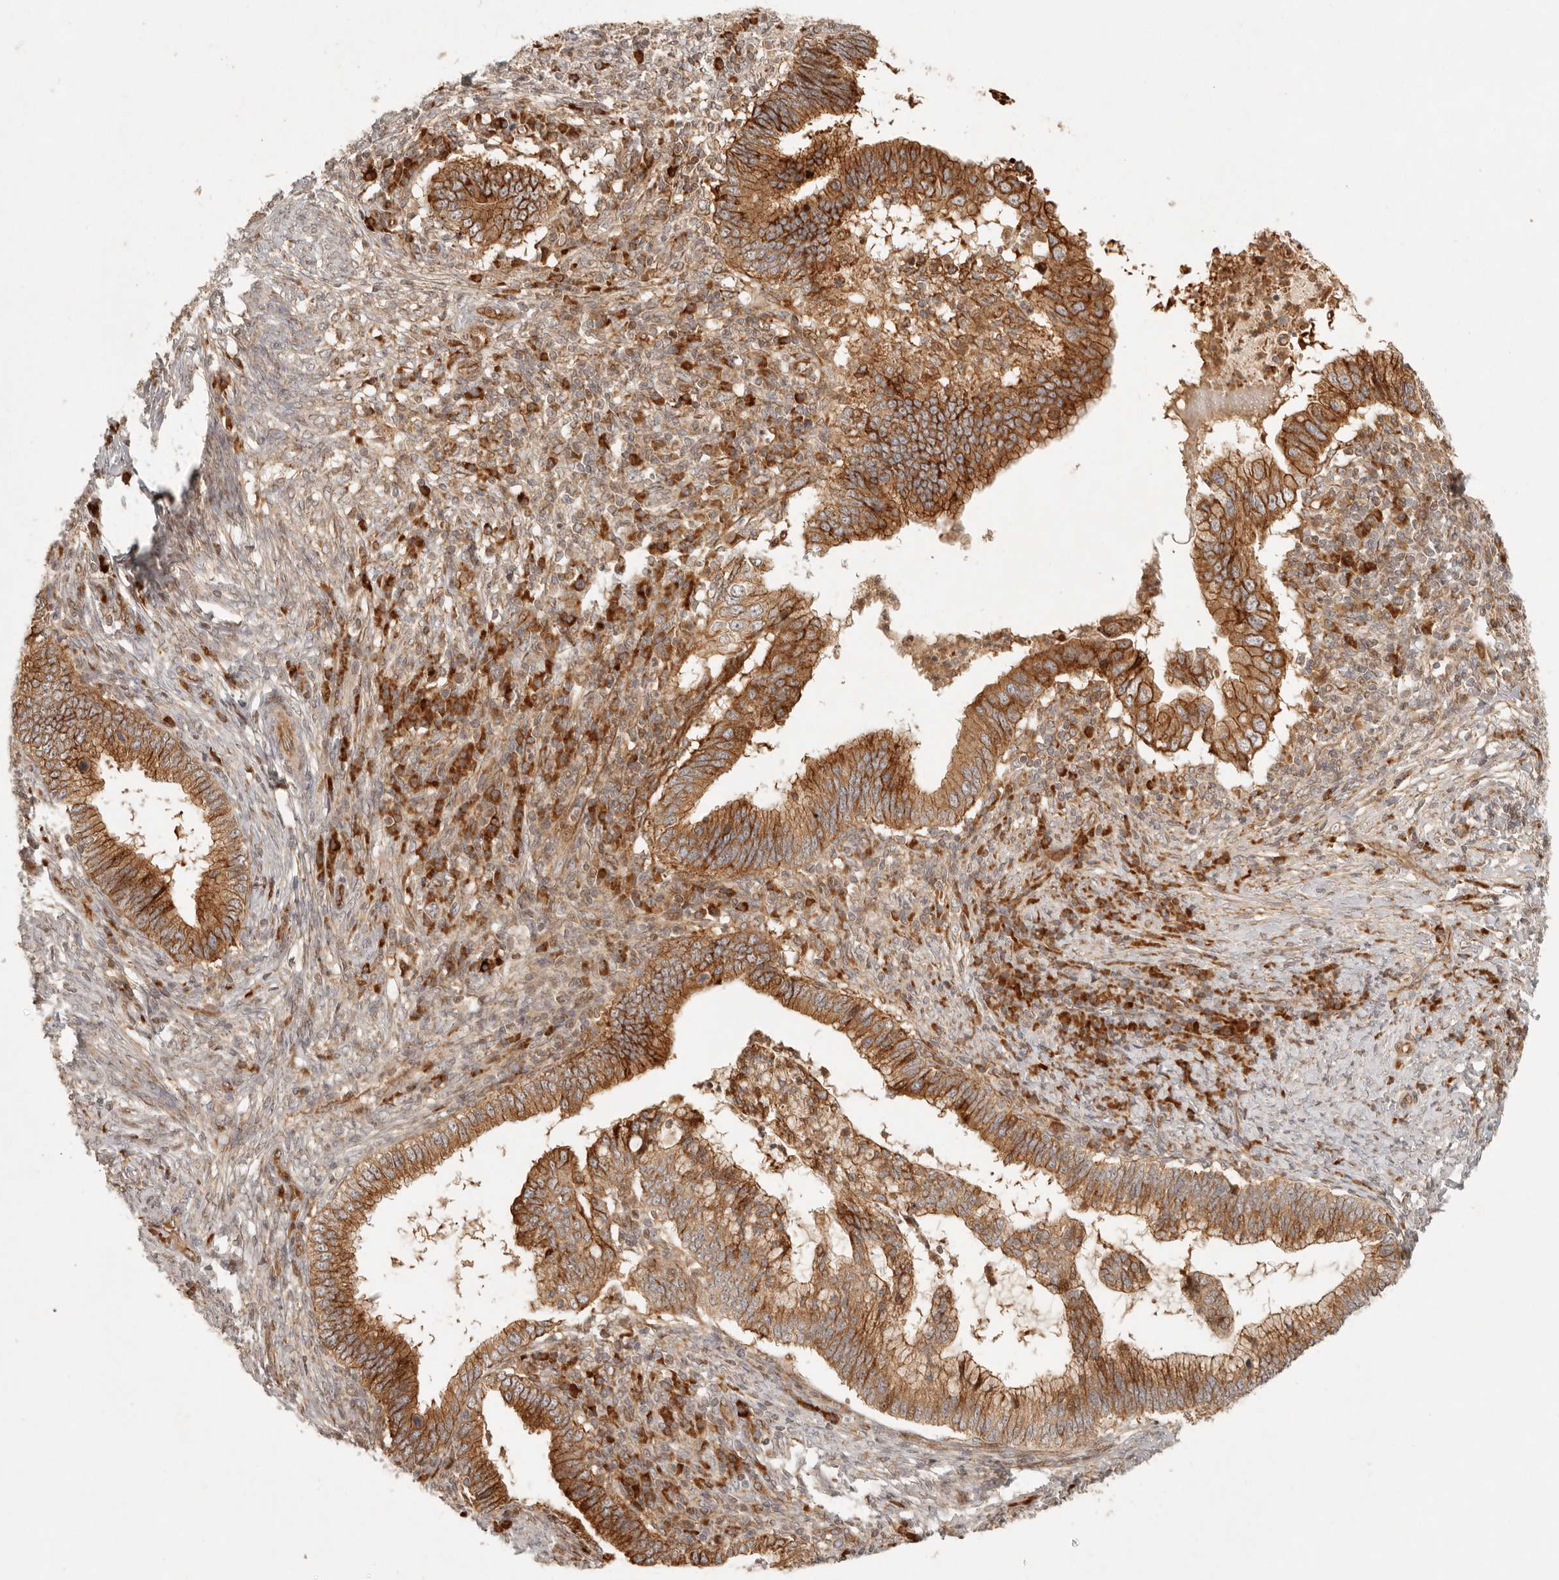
{"staining": {"intensity": "moderate", "quantity": ">75%", "location": "cytoplasmic/membranous"}, "tissue": "cervical cancer", "cell_type": "Tumor cells", "image_type": "cancer", "snomed": [{"axis": "morphology", "description": "Adenocarcinoma, NOS"}, {"axis": "topography", "description": "Cervix"}], "caption": "IHC micrograph of neoplastic tissue: human cervical cancer stained using immunohistochemistry (IHC) demonstrates medium levels of moderate protein expression localized specifically in the cytoplasmic/membranous of tumor cells, appearing as a cytoplasmic/membranous brown color.", "gene": "KLHL38", "patient": {"sex": "female", "age": 36}}